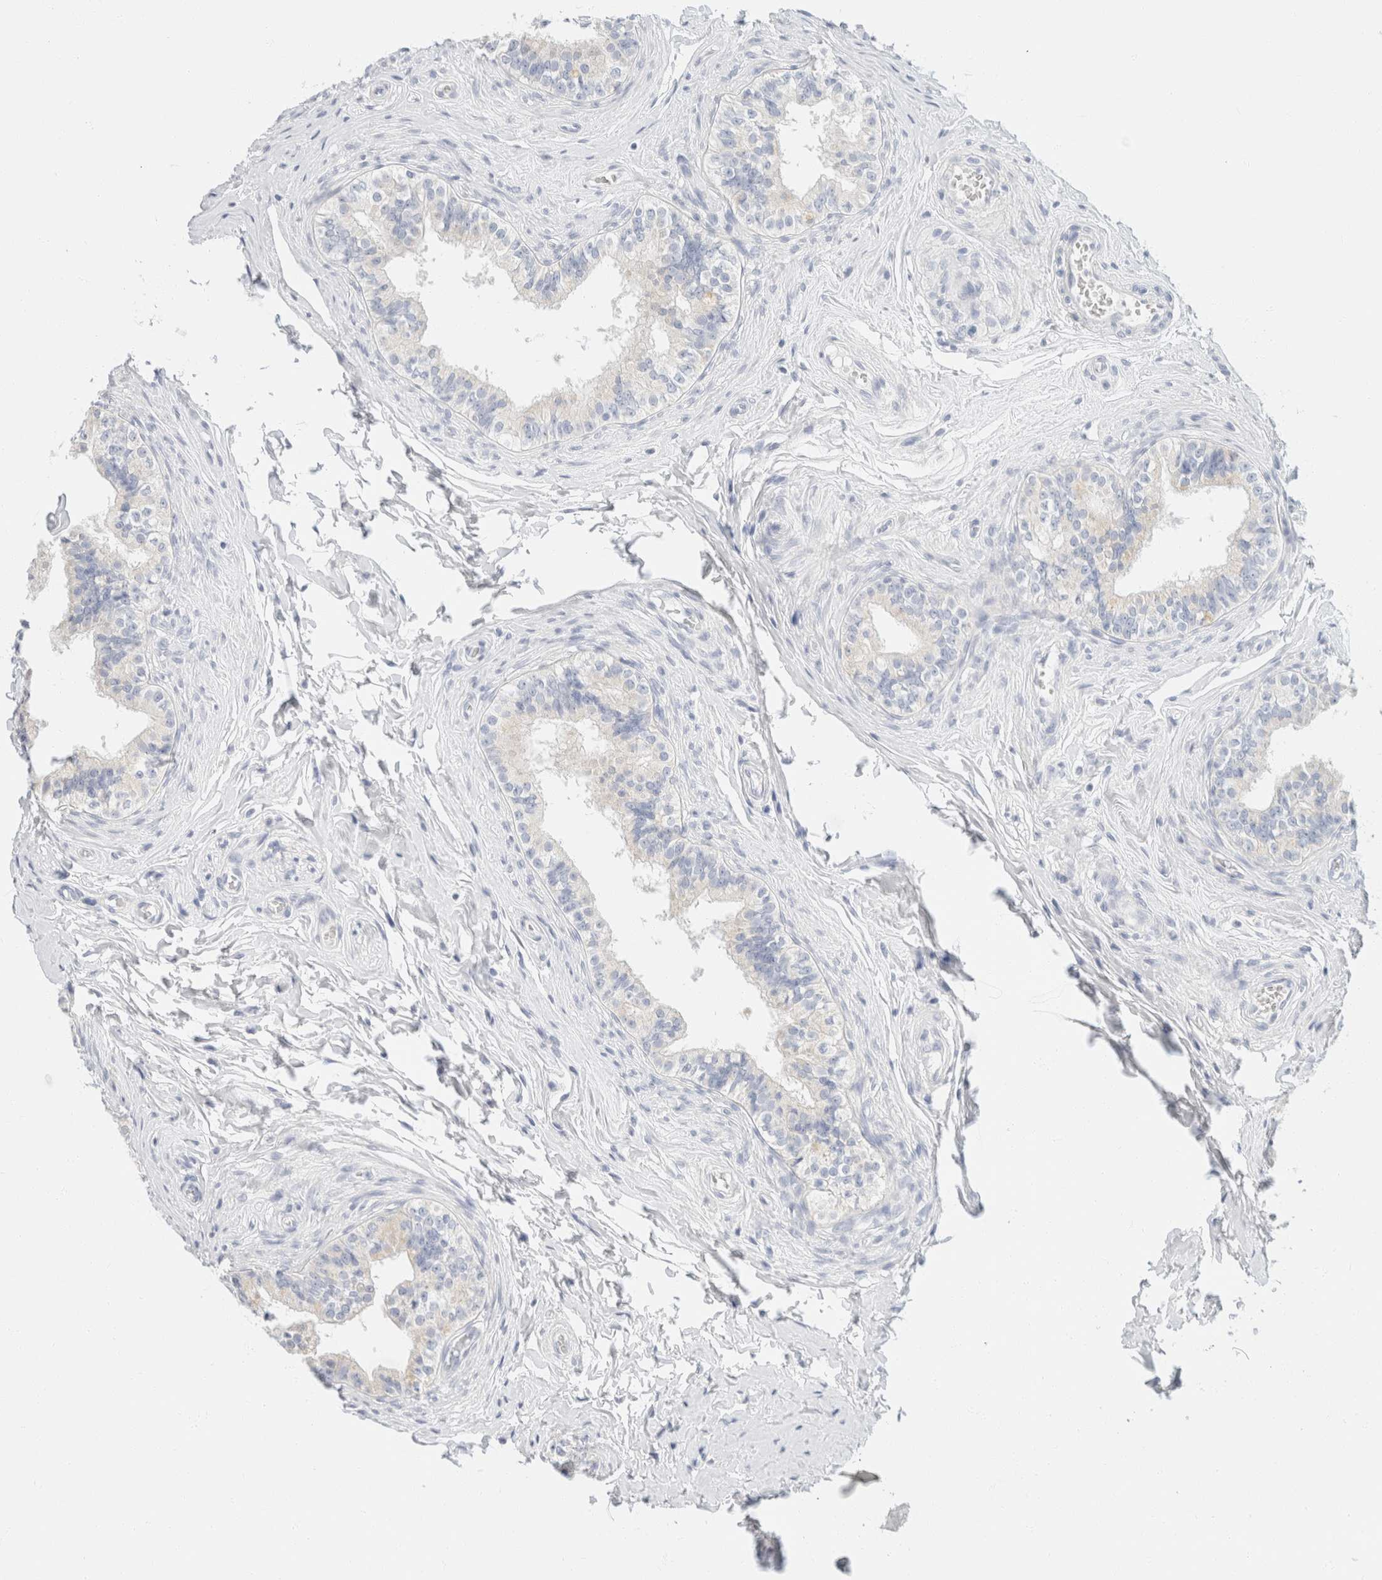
{"staining": {"intensity": "negative", "quantity": "none", "location": "none"}, "tissue": "epididymis", "cell_type": "Glandular cells", "image_type": "normal", "snomed": [{"axis": "morphology", "description": "Normal tissue, NOS"}, {"axis": "topography", "description": "Testis"}, {"axis": "topography", "description": "Epididymis"}], "caption": "This is an IHC histopathology image of normal human epididymis. There is no expression in glandular cells.", "gene": "KRT20", "patient": {"sex": "male", "age": 36}}